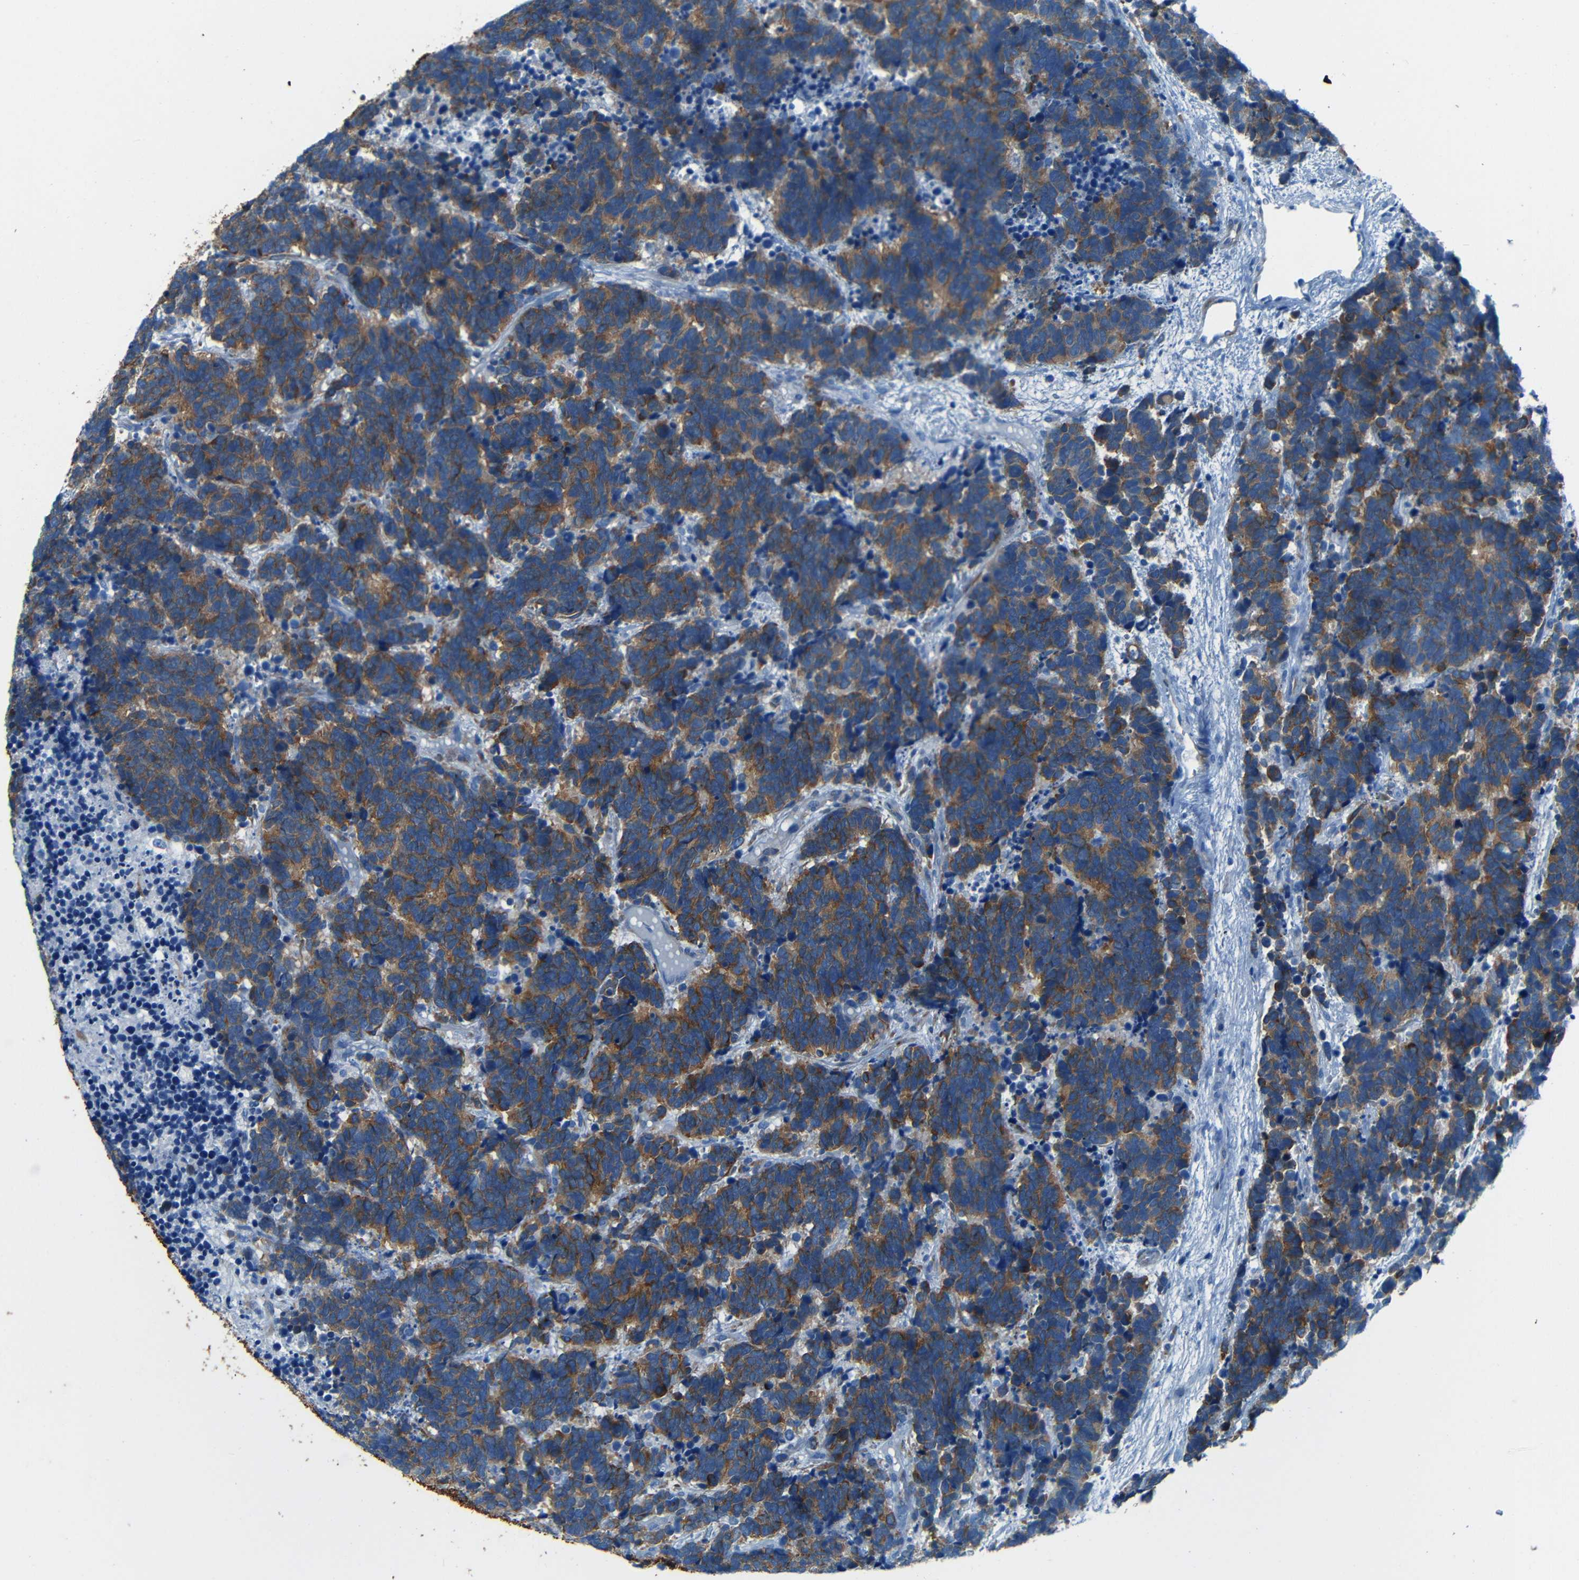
{"staining": {"intensity": "moderate", "quantity": ">75%", "location": "cytoplasmic/membranous"}, "tissue": "carcinoid", "cell_type": "Tumor cells", "image_type": "cancer", "snomed": [{"axis": "morphology", "description": "Carcinoma, NOS"}, {"axis": "morphology", "description": "Carcinoid, malignant, NOS"}, {"axis": "topography", "description": "Urinary bladder"}], "caption": "Carcinoid stained for a protein (brown) demonstrates moderate cytoplasmic/membranous positive positivity in approximately >75% of tumor cells.", "gene": "MAP2", "patient": {"sex": "male", "age": 57}}